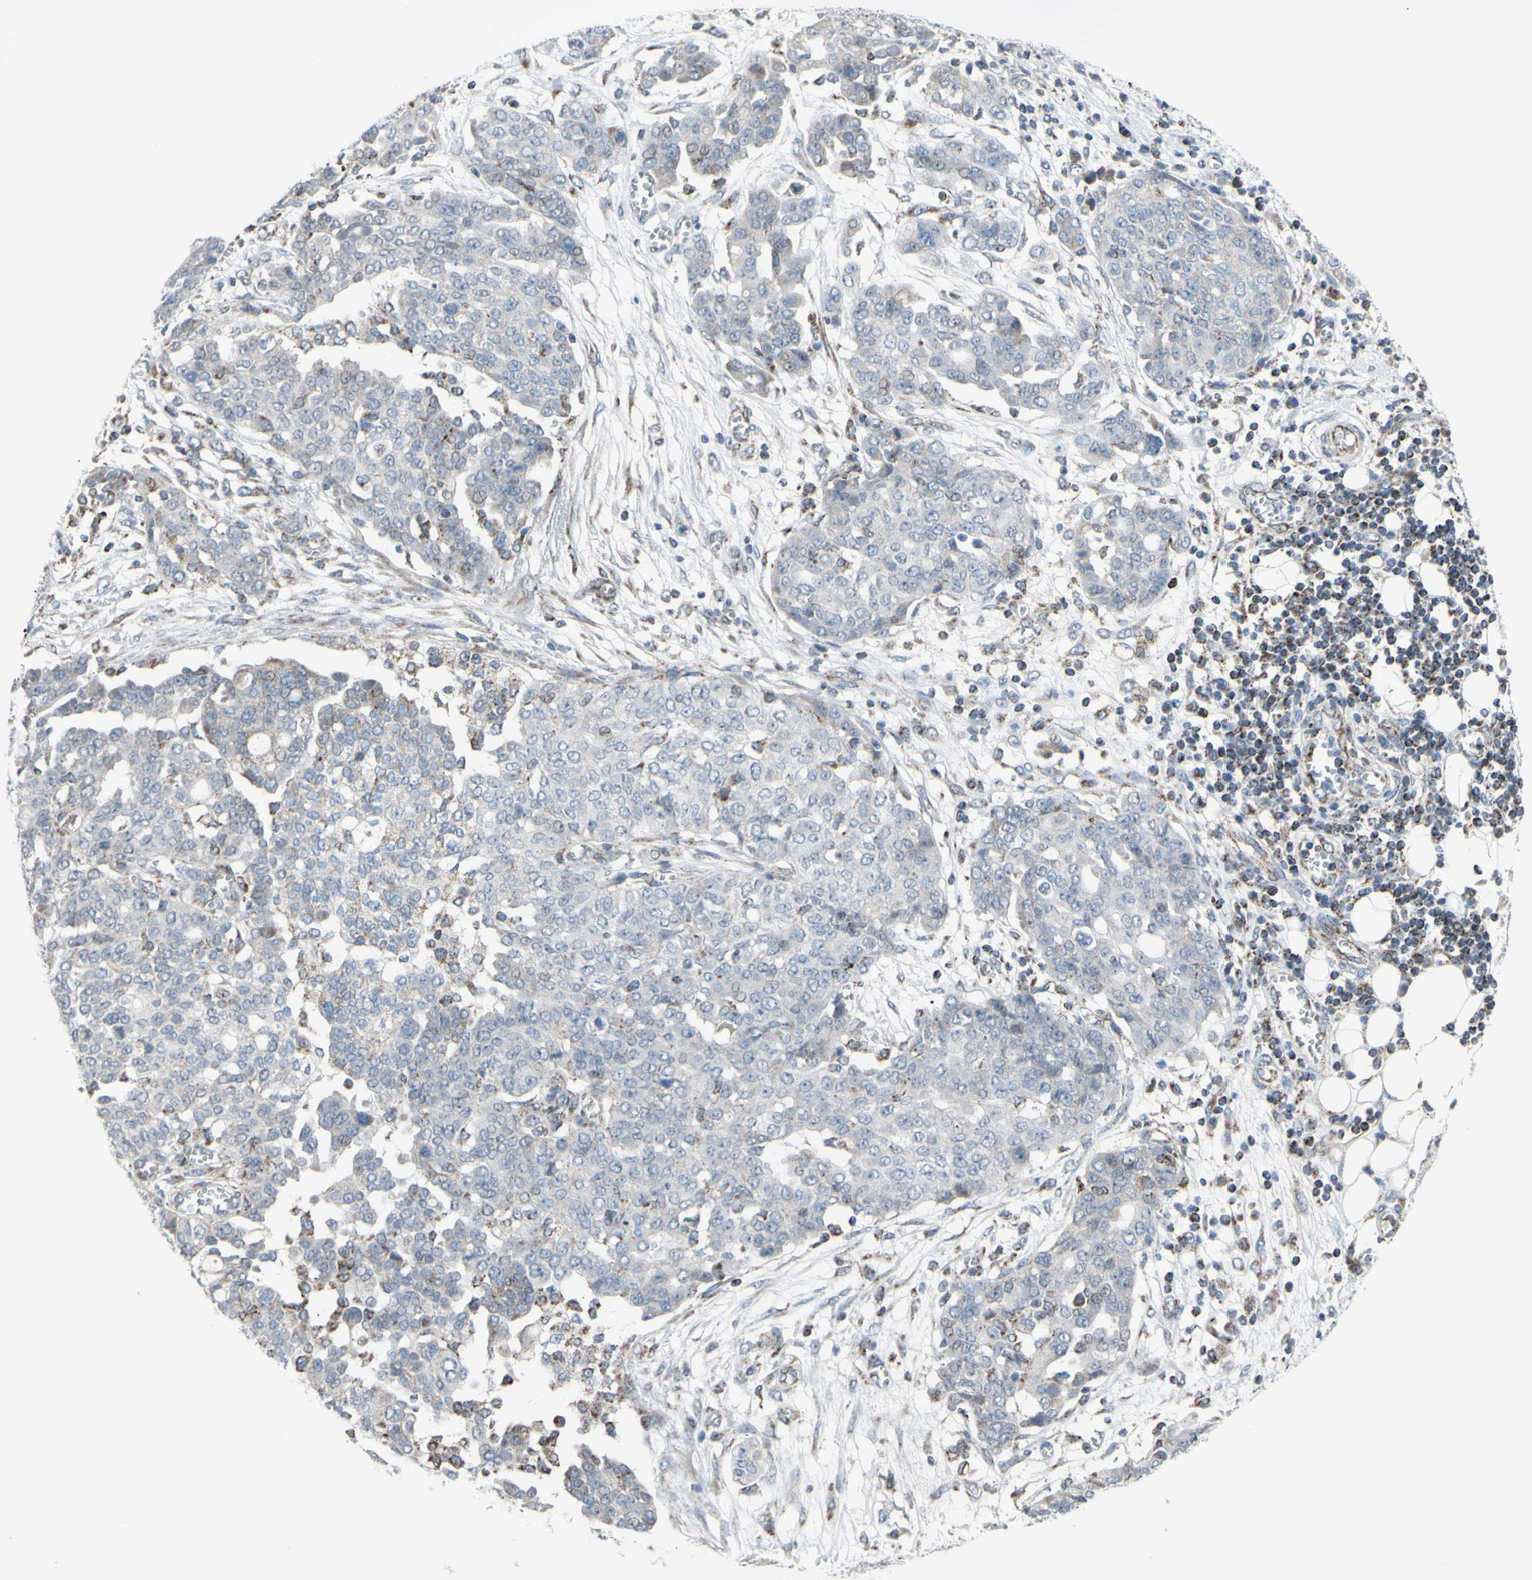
{"staining": {"intensity": "weak", "quantity": "<25%", "location": "cytoplasmic/membranous"}, "tissue": "ovarian cancer", "cell_type": "Tumor cells", "image_type": "cancer", "snomed": [{"axis": "morphology", "description": "Cystadenocarcinoma, serous, NOS"}, {"axis": "topography", "description": "Soft tissue"}, {"axis": "topography", "description": "Ovary"}], "caption": "High power microscopy photomicrograph of an immunohistochemistry (IHC) image of ovarian serous cystadenocarcinoma, revealing no significant staining in tumor cells. Brightfield microscopy of immunohistochemistry stained with DAB (brown) and hematoxylin (blue), captured at high magnification.", "gene": "GLT8D1", "patient": {"sex": "female", "age": 57}}